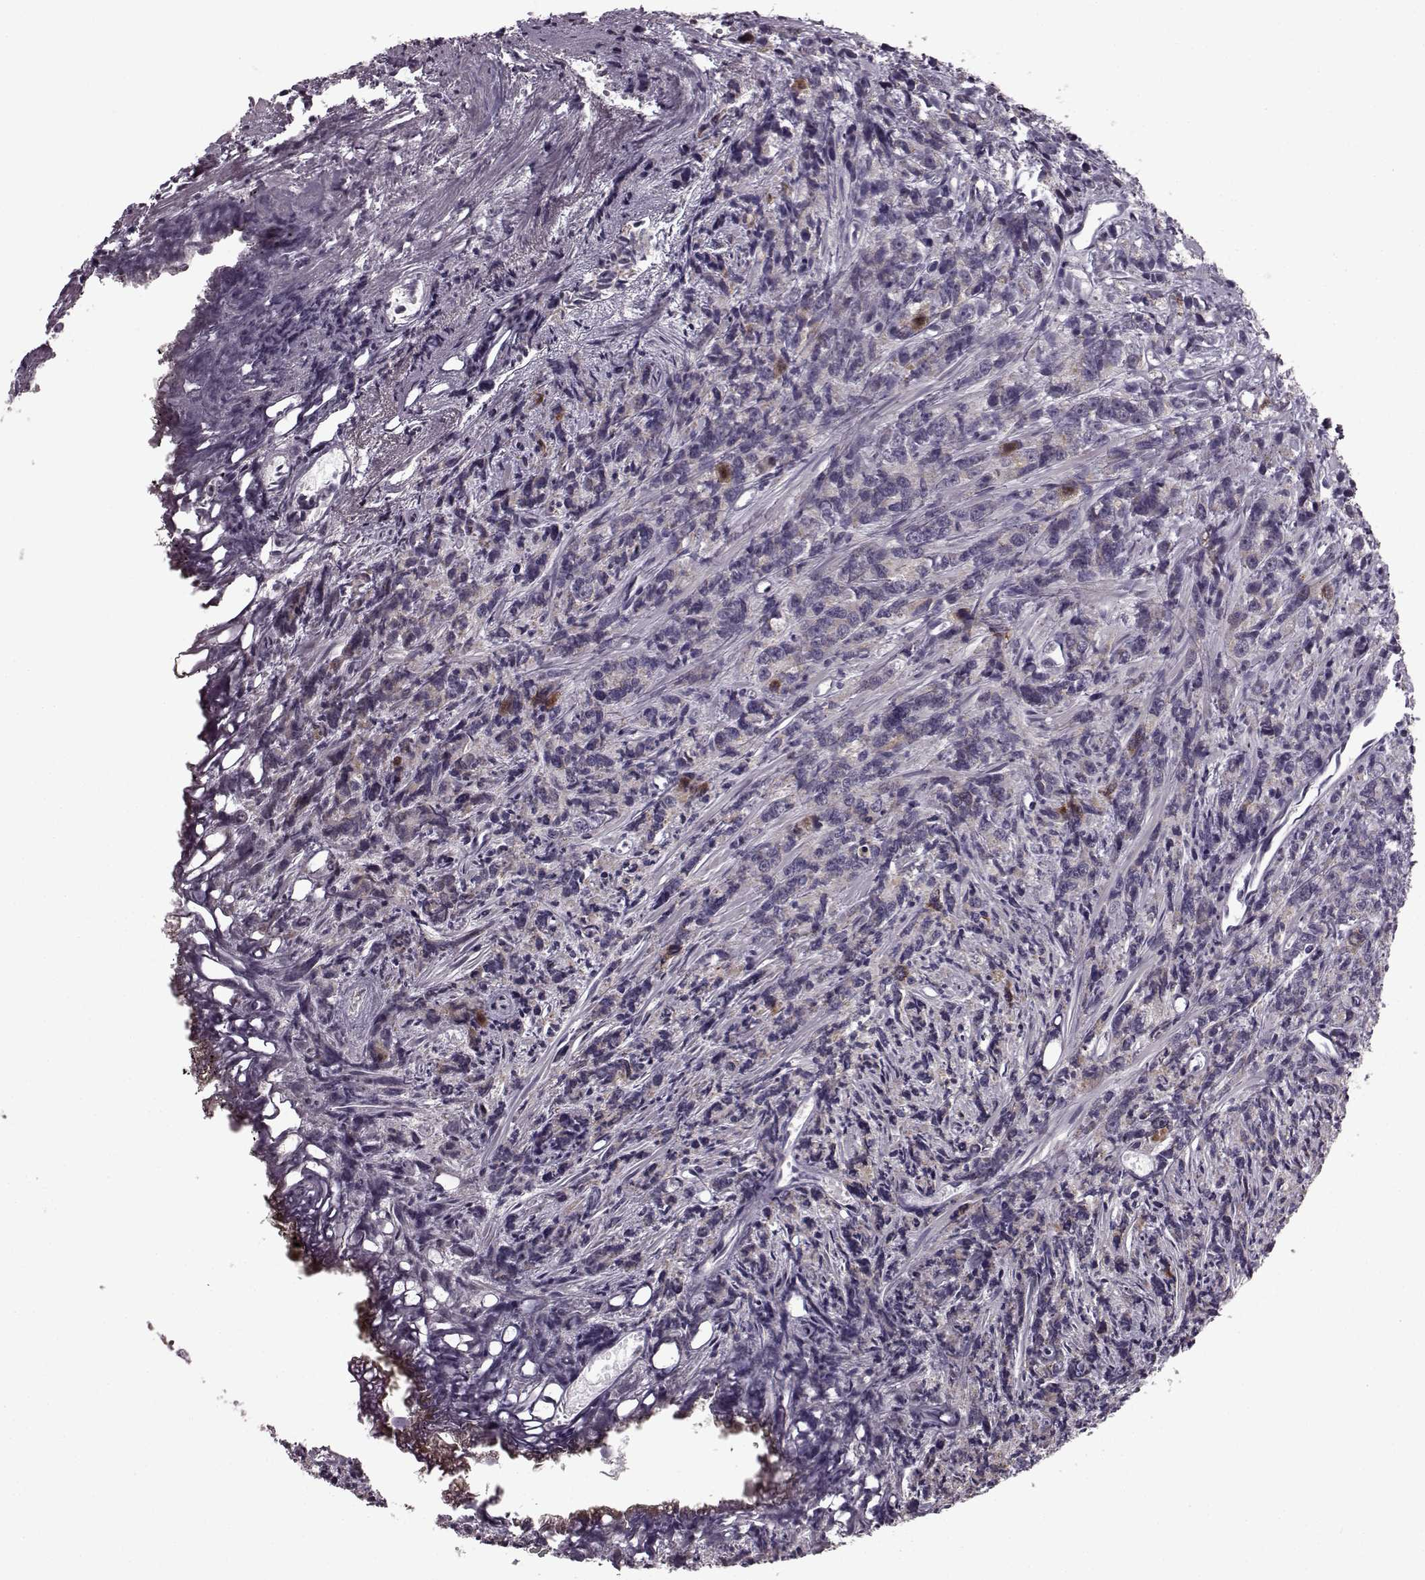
{"staining": {"intensity": "moderate", "quantity": "<25%", "location": "cytoplasmic/membranous"}, "tissue": "prostate cancer", "cell_type": "Tumor cells", "image_type": "cancer", "snomed": [{"axis": "morphology", "description": "Adenocarcinoma, High grade"}, {"axis": "topography", "description": "Prostate"}], "caption": "DAB immunohistochemical staining of human prostate cancer (high-grade adenocarcinoma) exhibits moderate cytoplasmic/membranous protein staining in about <25% of tumor cells.", "gene": "HMMR", "patient": {"sex": "male", "age": 77}}